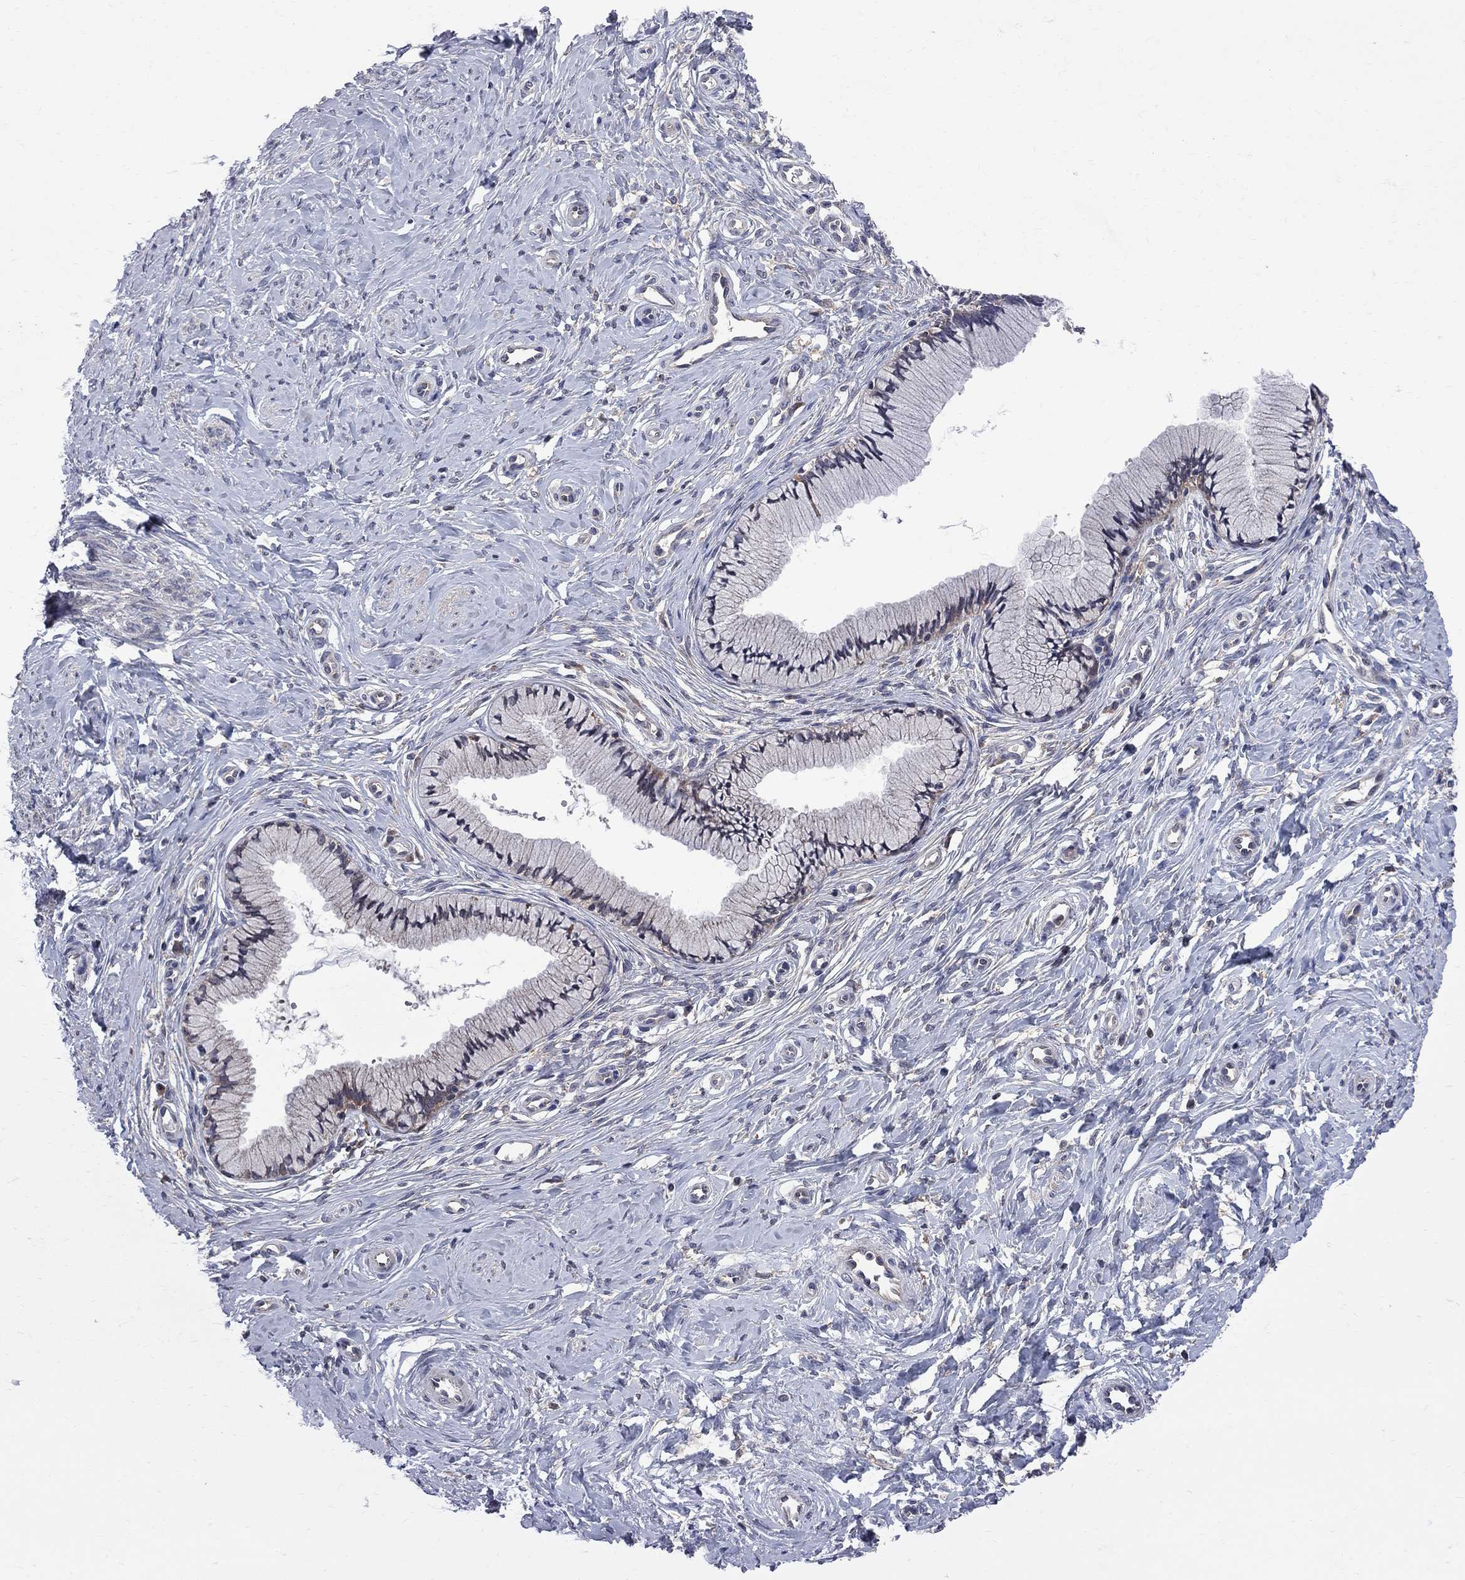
{"staining": {"intensity": "moderate", "quantity": "<25%", "location": "cytoplasmic/membranous"}, "tissue": "cervix", "cell_type": "Glandular cells", "image_type": "normal", "snomed": [{"axis": "morphology", "description": "Normal tissue, NOS"}, {"axis": "topography", "description": "Cervix"}], "caption": "Unremarkable cervix exhibits moderate cytoplasmic/membranous expression in about <25% of glandular cells.", "gene": "CNOT11", "patient": {"sex": "female", "age": 37}}